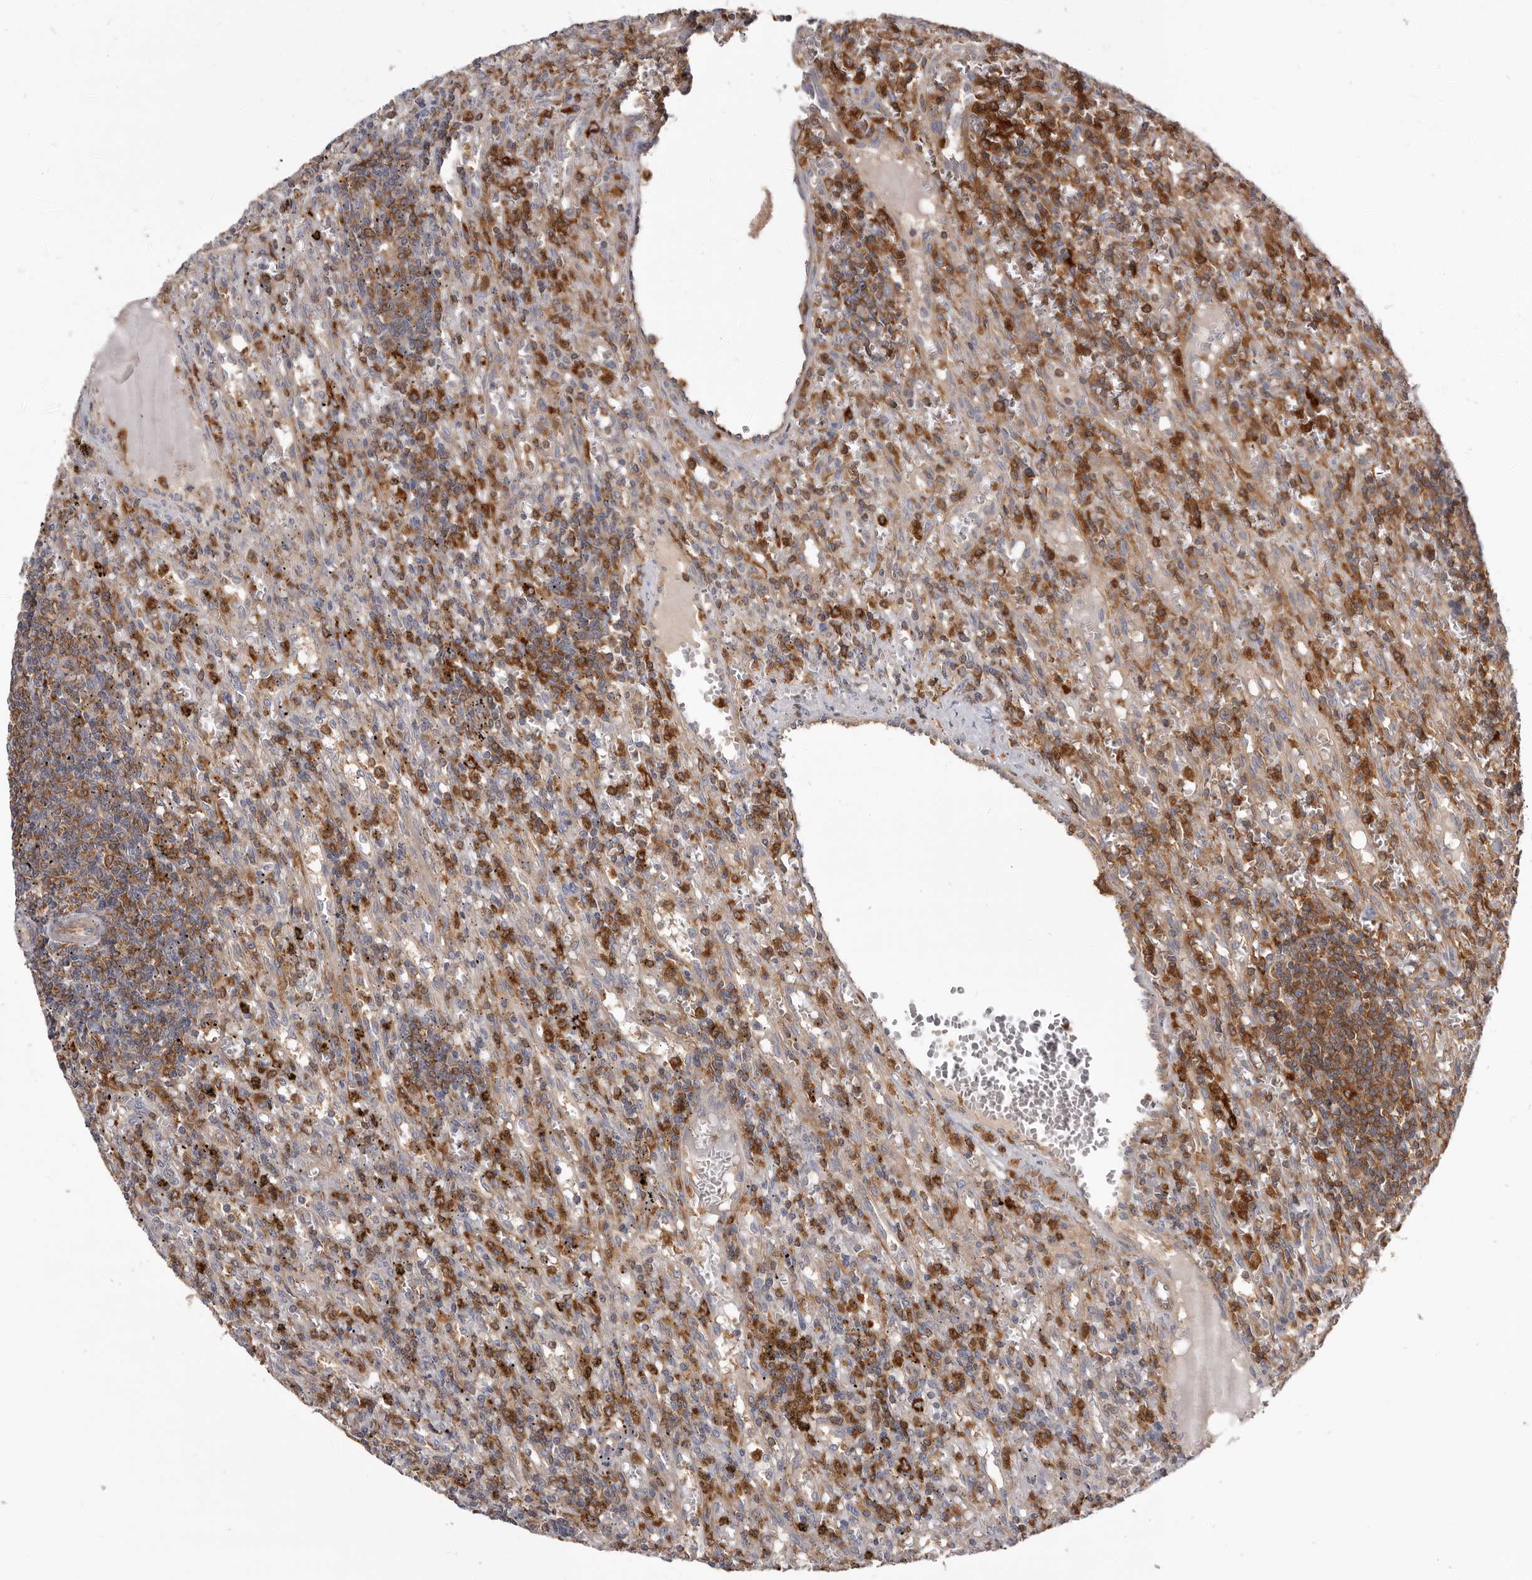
{"staining": {"intensity": "moderate", "quantity": ">75%", "location": "cytoplasmic/membranous"}, "tissue": "lymphoma", "cell_type": "Tumor cells", "image_type": "cancer", "snomed": [{"axis": "morphology", "description": "Malignant lymphoma, non-Hodgkin's type, Low grade"}, {"axis": "topography", "description": "Spleen"}], "caption": "Malignant lymphoma, non-Hodgkin's type (low-grade) tissue displays moderate cytoplasmic/membranous positivity in approximately >75% of tumor cells", "gene": "CBL", "patient": {"sex": "male", "age": 76}}